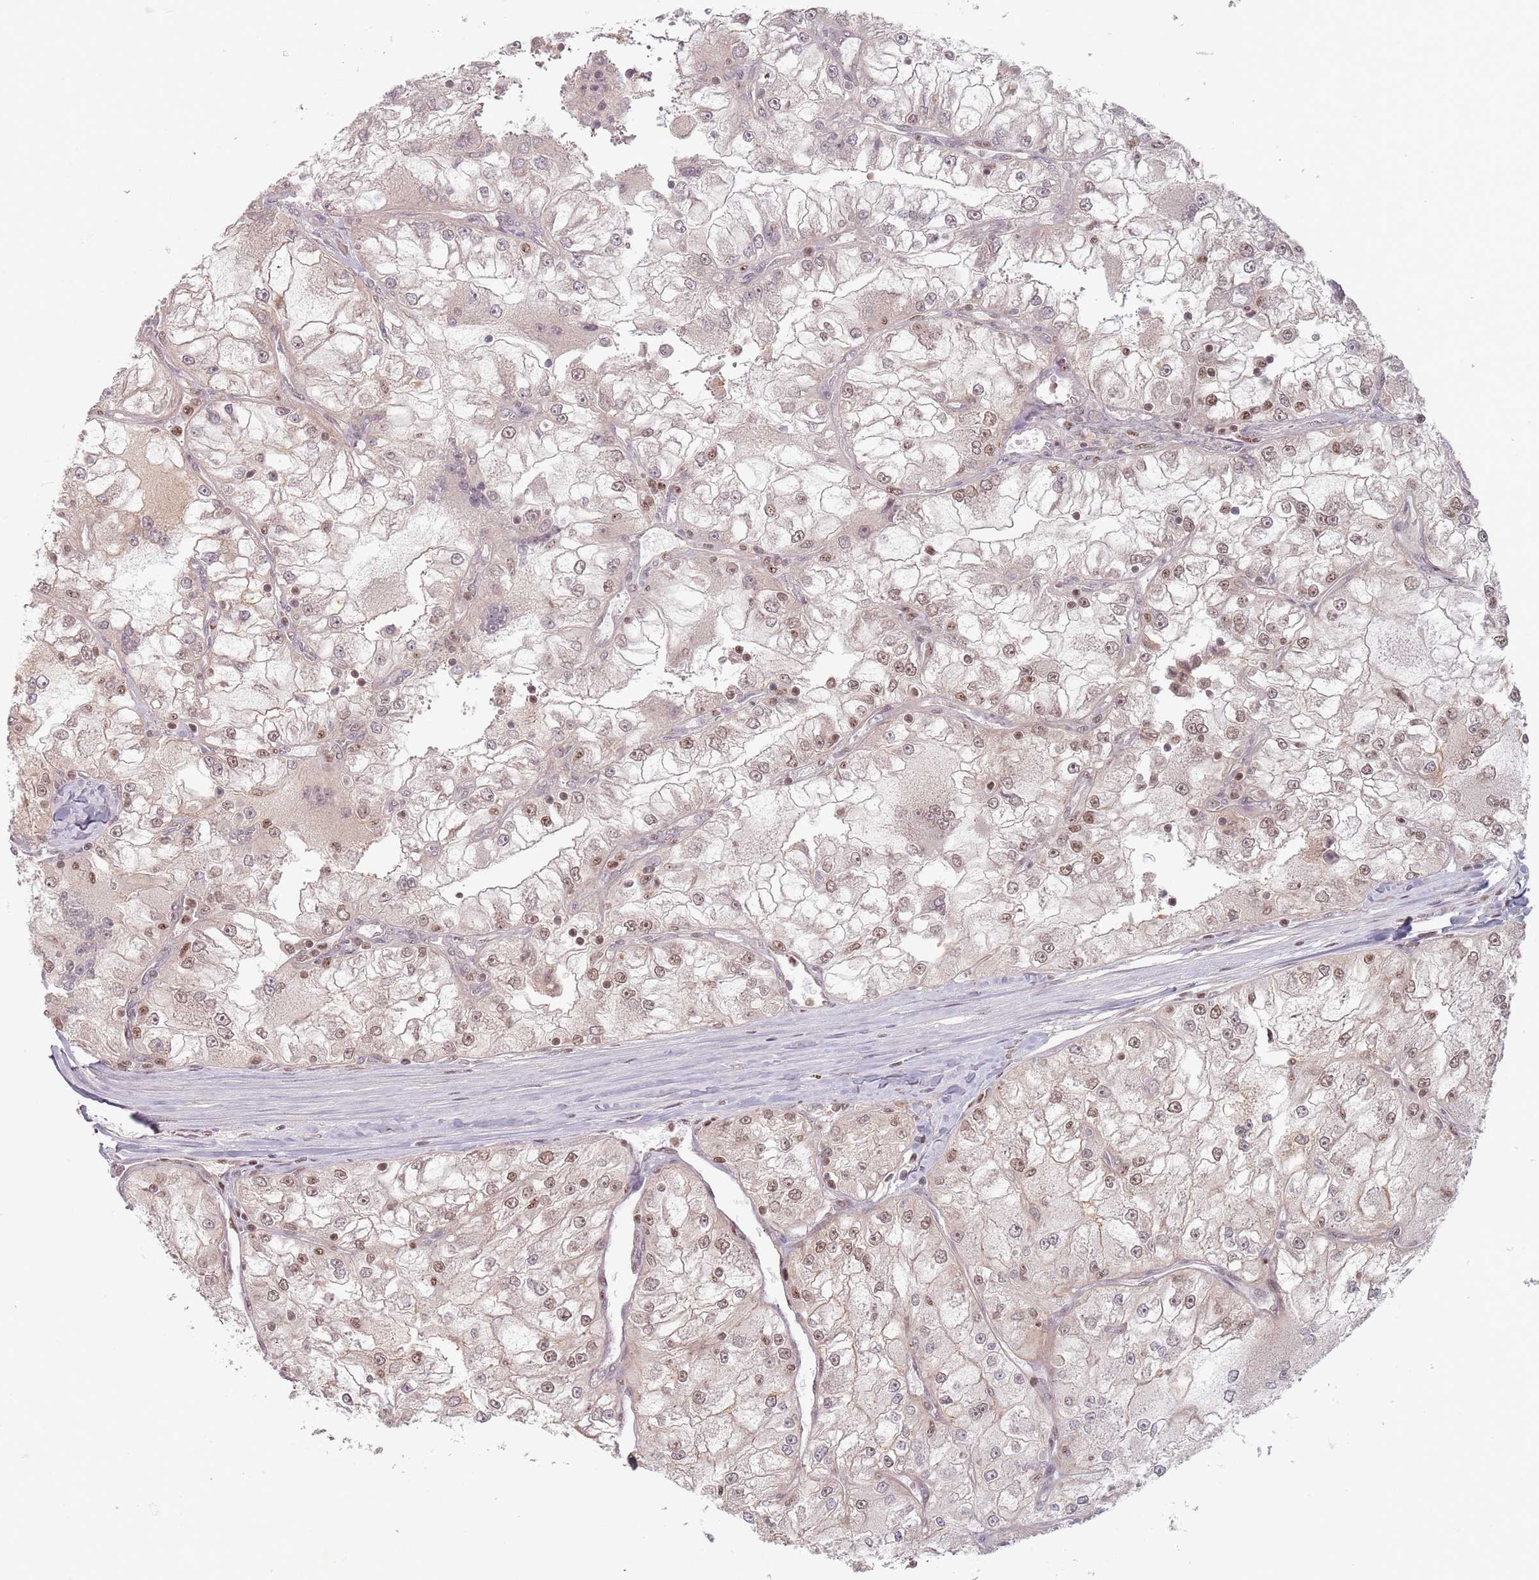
{"staining": {"intensity": "weak", "quantity": "25%-75%", "location": "cytoplasmic/membranous,nuclear"}, "tissue": "renal cancer", "cell_type": "Tumor cells", "image_type": "cancer", "snomed": [{"axis": "morphology", "description": "Adenocarcinoma, NOS"}, {"axis": "topography", "description": "Kidney"}], "caption": "Adenocarcinoma (renal) stained with immunohistochemistry (IHC) exhibits weak cytoplasmic/membranous and nuclear positivity in approximately 25%-75% of tumor cells.", "gene": "NUP50", "patient": {"sex": "female", "age": 72}}